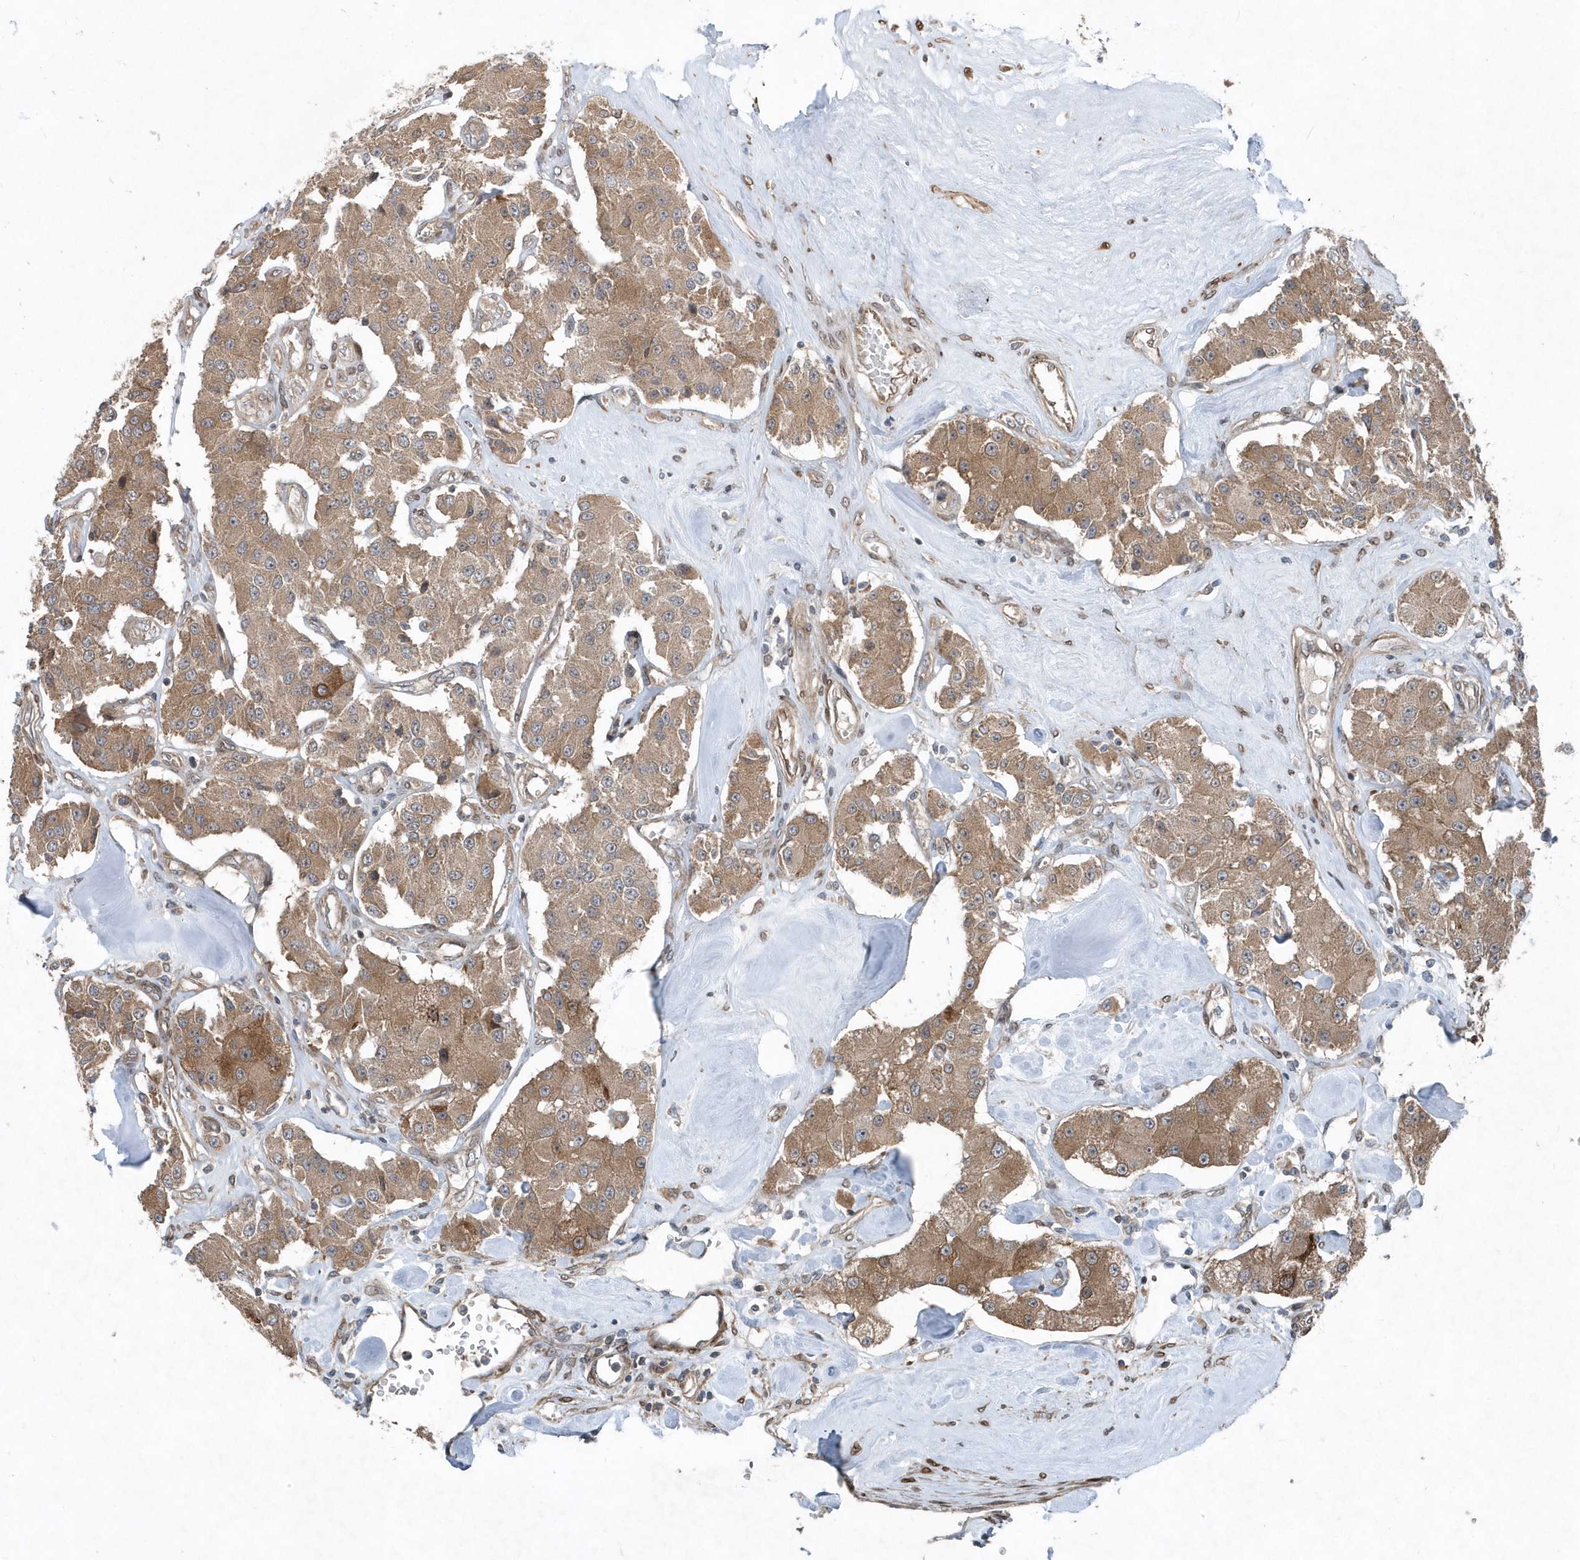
{"staining": {"intensity": "moderate", "quantity": ">75%", "location": "cytoplasmic/membranous"}, "tissue": "carcinoid", "cell_type": "Tumor cells", "image_type": "cancer", "snomed": [{"axis": "morphology", "description": "Carcinoid, malignant, NOS"}, {"axis": "topography", "description": "Pancreas"}], "caption": "A photomicrograph showing moderate cytoplasmic/membranous staining in about >75% of tumor cells in carcinoid, as visualized by brown immunohistochemical staining.", "gene": "MCC", "patient": {"sex": "male", "age": 41}}